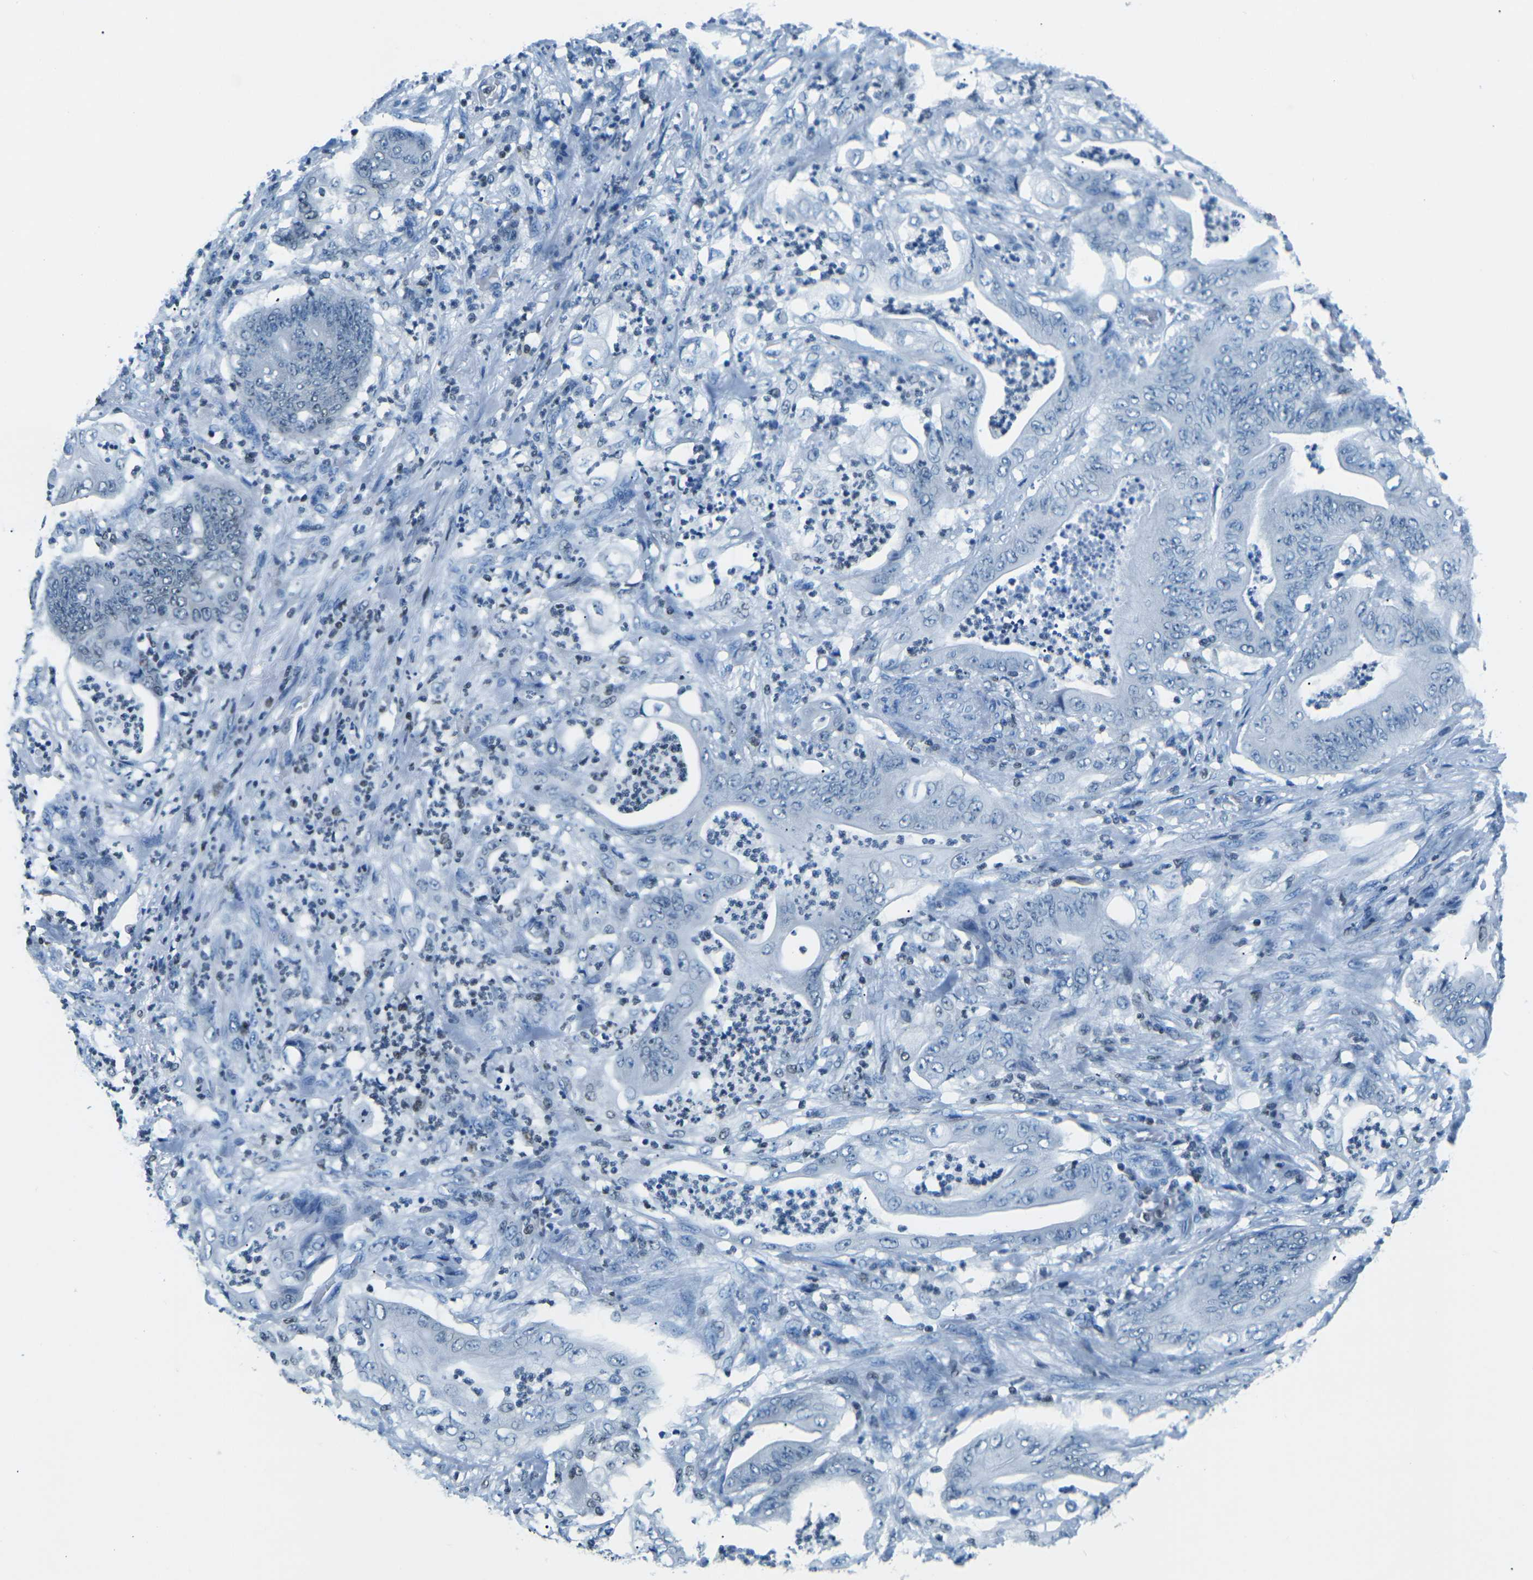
{"staining": {"intensity": "negative", "quantity": "none", "location": "none"}, "tissue": "stomach cancer", "cell_type": "Tumor cells", "image_type": "cancer", "snomed": [{"axis": "morphology", "description": "Adenocarcinoma, NOS"}, {"axis": "topography", "description": "Stomach"}], "caption": "Photomicrograph shows no significant protein expression in tumor cells of stomach cancer (adenocarcinoma).", "gene": "CELF2", "patient": {"sex": "female", "age": 73}}